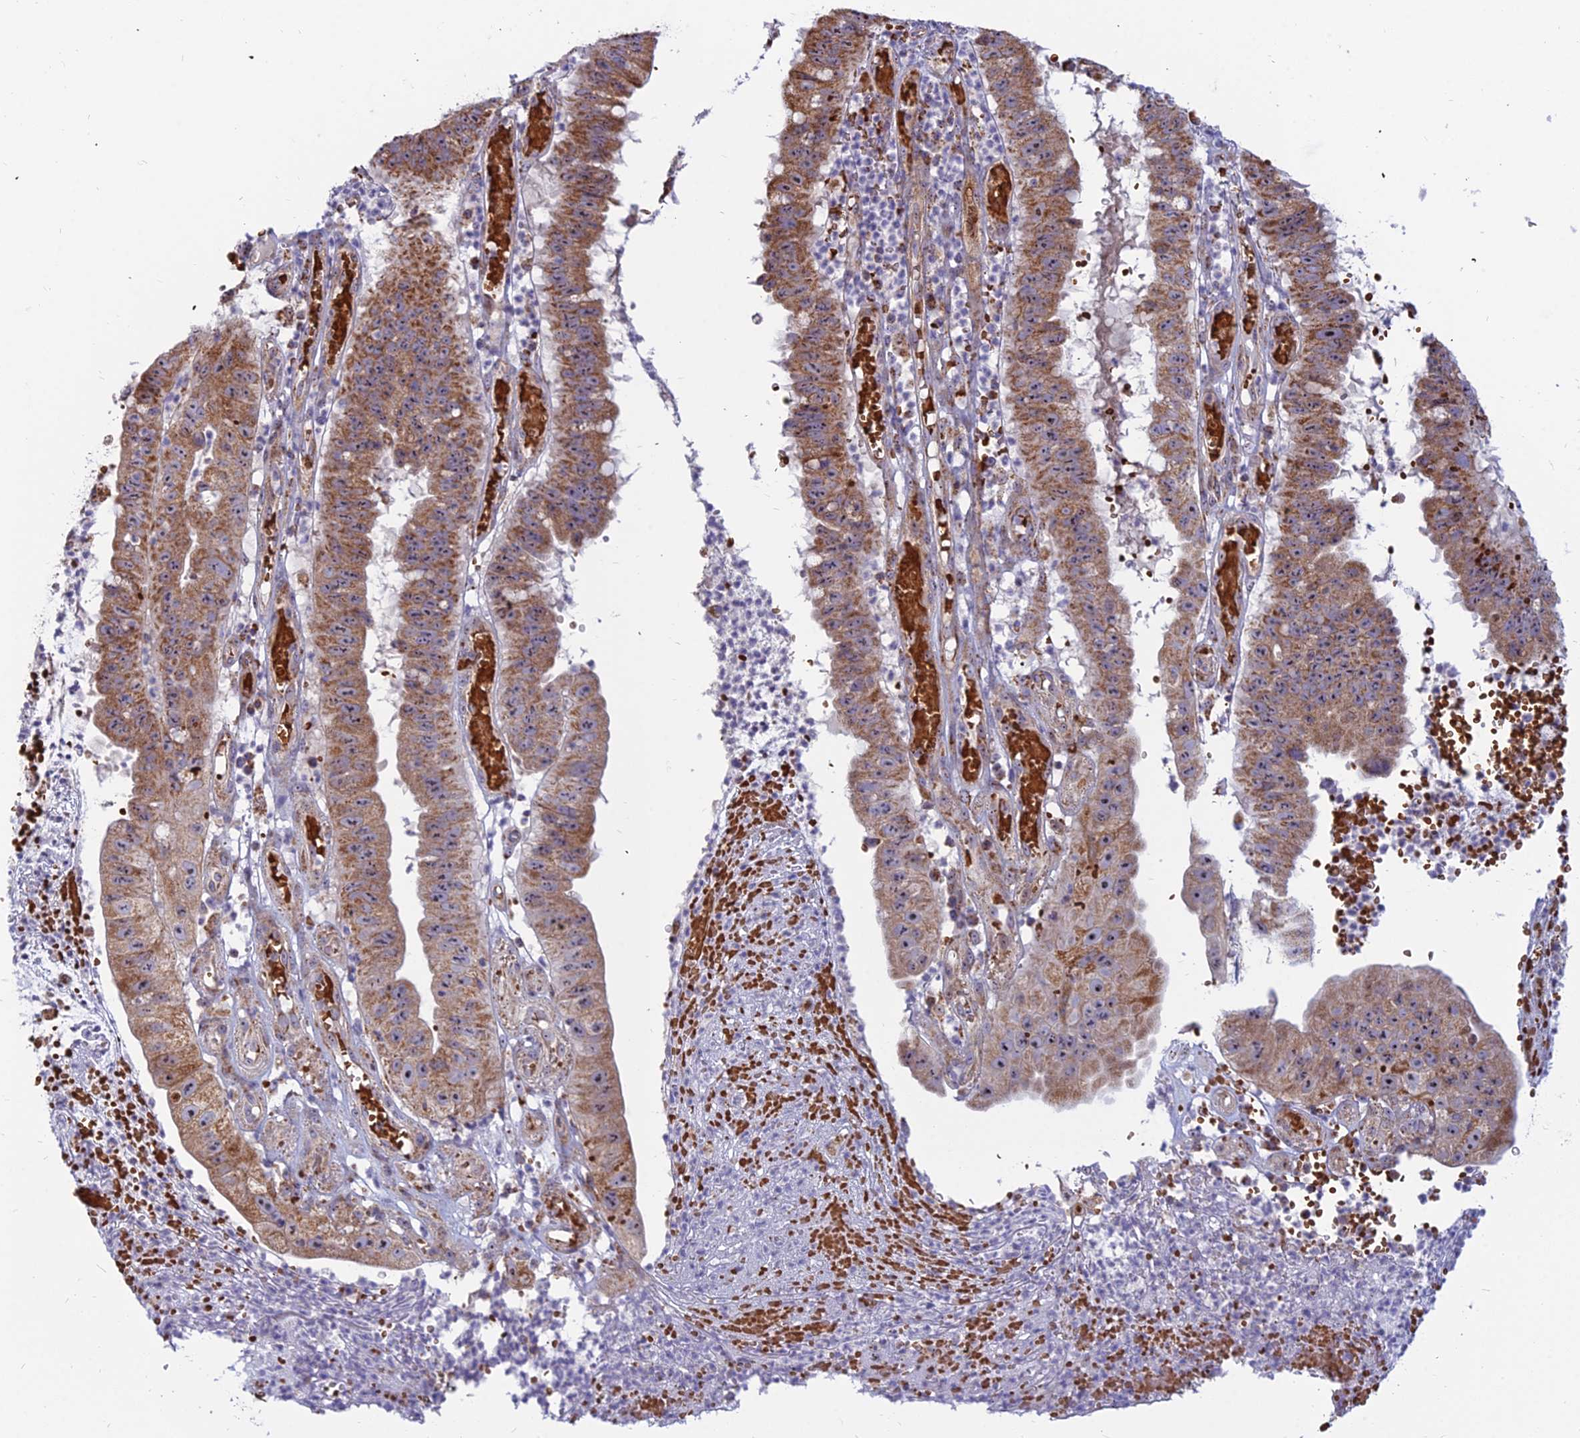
{"staining": {"intensity": "strong", "quantity": ">75%", "location": "cytoplasmic/membranous"}, "tissue": "stomach cancer", "cell_type": "Tumor cells", "image_type": "cancer", "snomed": [{"axis": "morphology", "description": "Adenocarcinoma, NOS"}, {"axis": "topography", "description": "Stomach"}], "caption": "Stomach adenocarcinoma stained with a protein marker reveals strong staining in tumor cells.", "gene": "SLC35F4", "patient": {"sex": "male", "age": 59}}